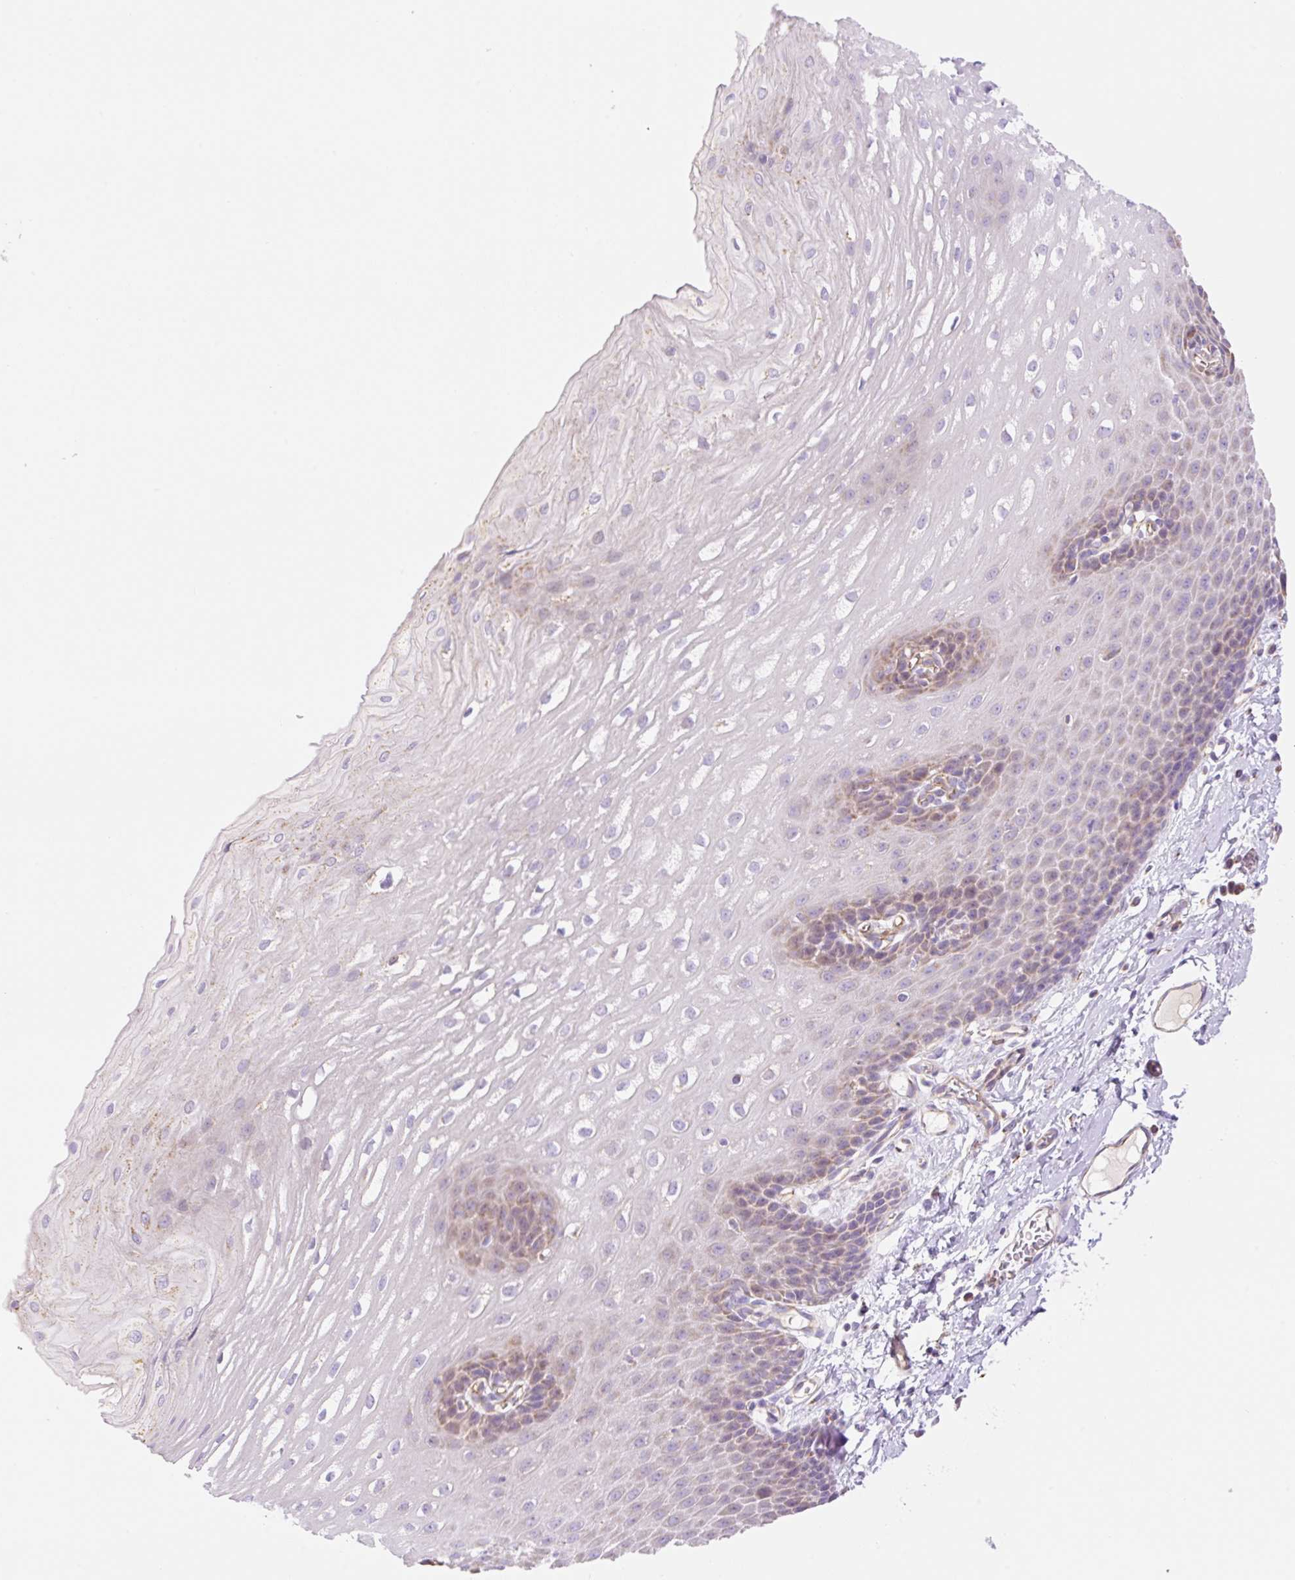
{"staining": {"intensity": "moderate", "quantity": "25%-75%", "location": "cytoplasmic/membranous"}, "tissue": "esophagus", "cell_type": "Squamous epithelial cells", "image_type": "normal", "snomed": [{"axis": "morphology", "description": "Normal tissue, NOS"}, {"axis": "topography", "description": "Esophagus"}], "caption": "This micrograph shows immunohistochemistry staining of normal human esophagus, with medium moderate cytoplasmic/membranous expression in approximately 25%-75% of squamous epithelial cells.", "gene": "ESAM", "patient": {"sex": "male", "age": 70}}